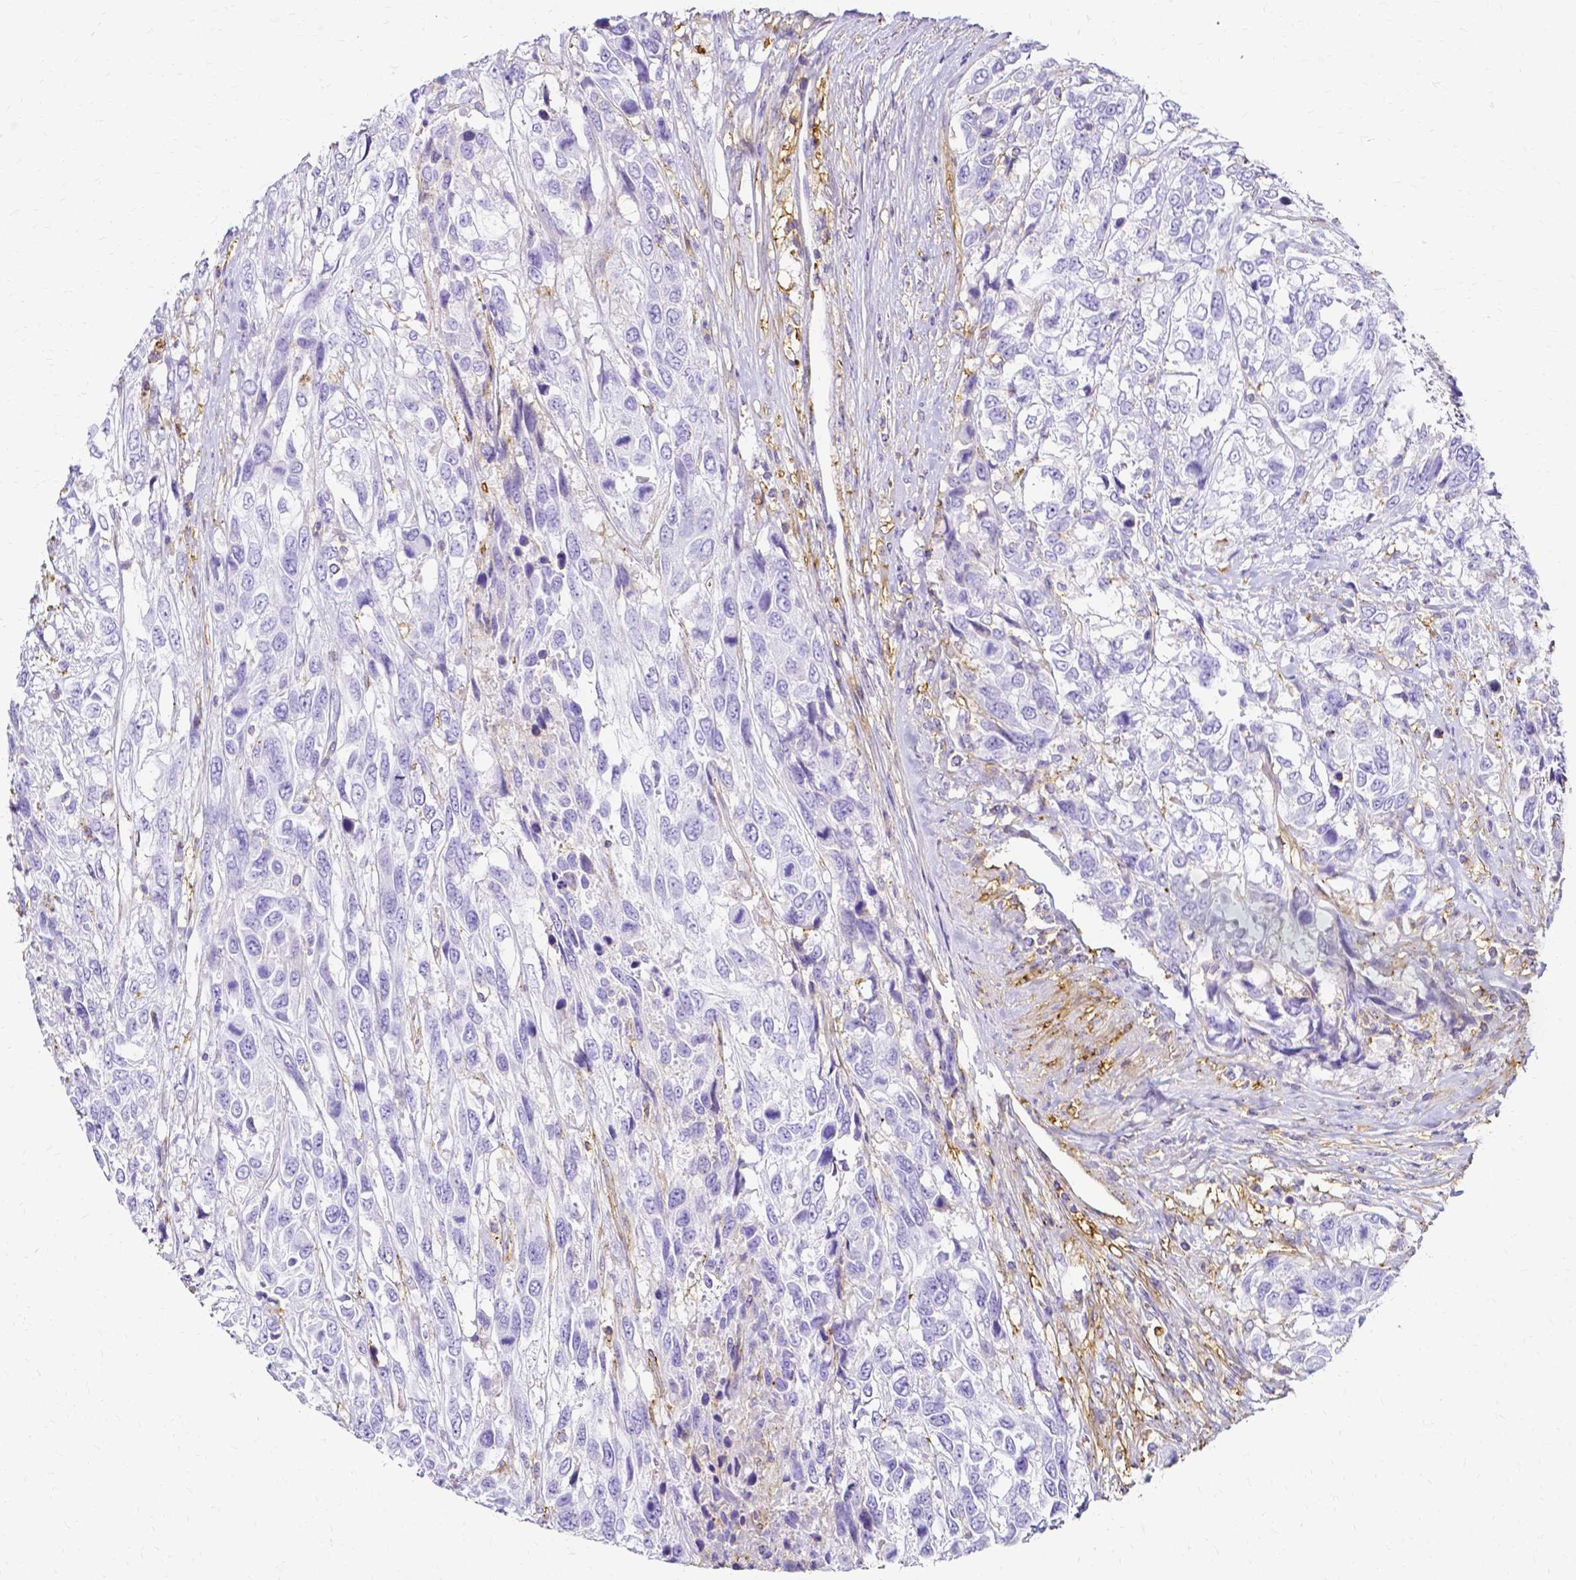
{"staining": {"intensity": "negative", "quantity": "none", "location": "none"}, "tissue": "urothelial cancer", "cell_type": "Tumor cells", "image_type": "cancer", "snomed": [{"axis": "morphology", "description": "Urothelial carcinoma, High grade"}, {"axis": "topography", "description": "Urinary bladder"}], "caption": "Photomicrograph shows no significant protein expression in tumor cells of urothelial carcinoma (high-grade).", "gene": "HSPA12A", "patient": {"sex": "female", "age": 70}}